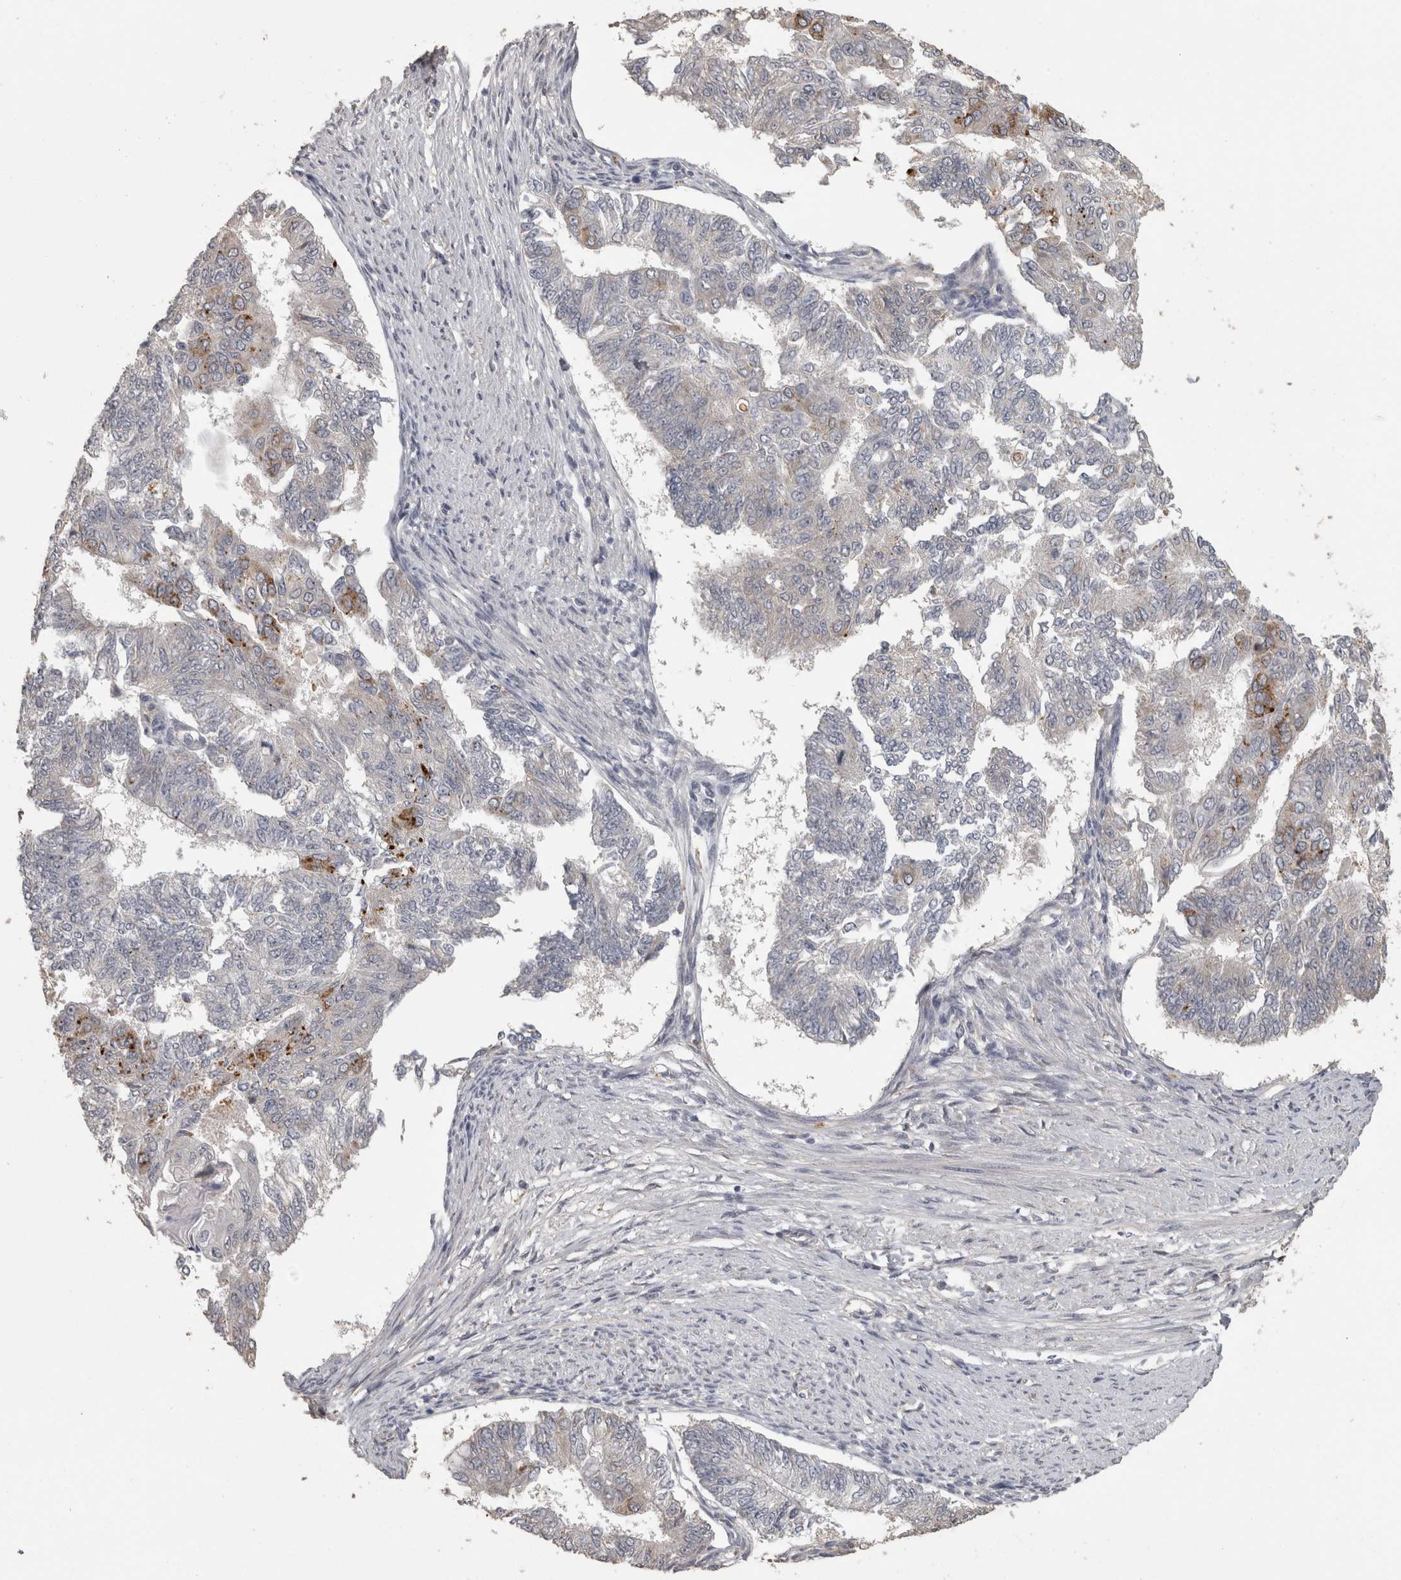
{"staining": {"intensity": "negative", "quantity": "none", "location": "none"}, "tissue": "endometrial cancer", "cell_type": "Tumor cells", "image_type": "cancer", "snomed": [{"axis": "morphology", "description": "Adenocarcinoma, NOS"}, {"axis": "topography", "description": "Endometrium"}], "caption": "Immunohistochemistry (IHC) image of human endometrial cancer stained for a protein (brown), which exhibits no staining in tumor cells.", "gene": "RAB29", "patient": {"sex": "female", "age": 32}}